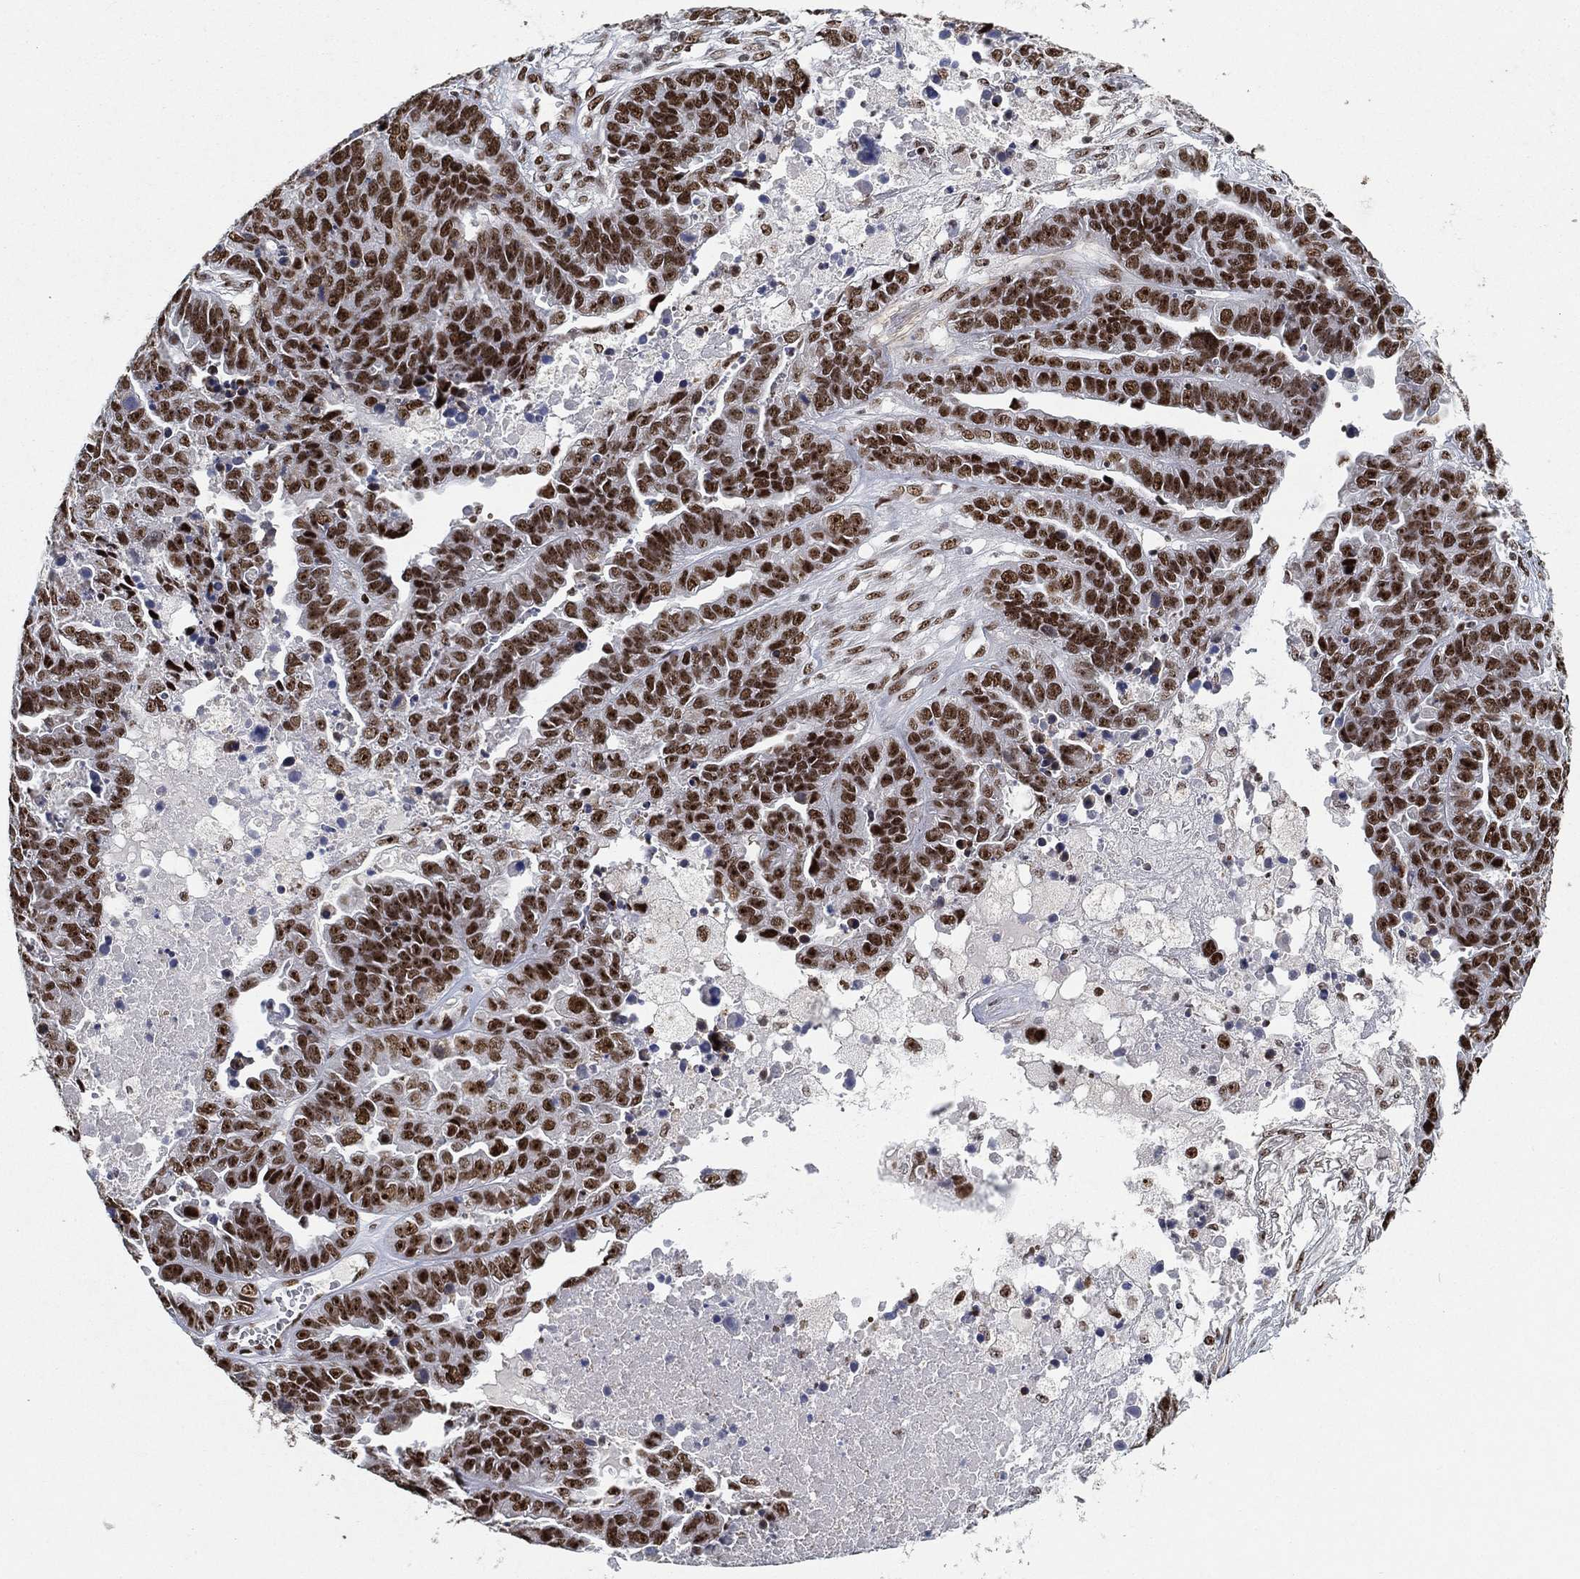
{"staining": {"intensity": "strong", "quantity": ">75%", "location": "nuclear"}, "tissue": "ovarian cancer", "cell_type": "Tumor cells", "image_type": "cancer", "snomed": [{"axis": "morphology", "description": "Cystadenocarcinoma, serous, NOS"}, {"axis": "topography", "description": "Ovary"}], "caption": "About >75% of tumor cells in serous cystadenocarcinoma (ovarian) demonstrate strong nuclear protein positivity as visualized by brown immunohistochemical staining.", "gene": "DDX27", "patient": {"sex": "female", "age": 87}}